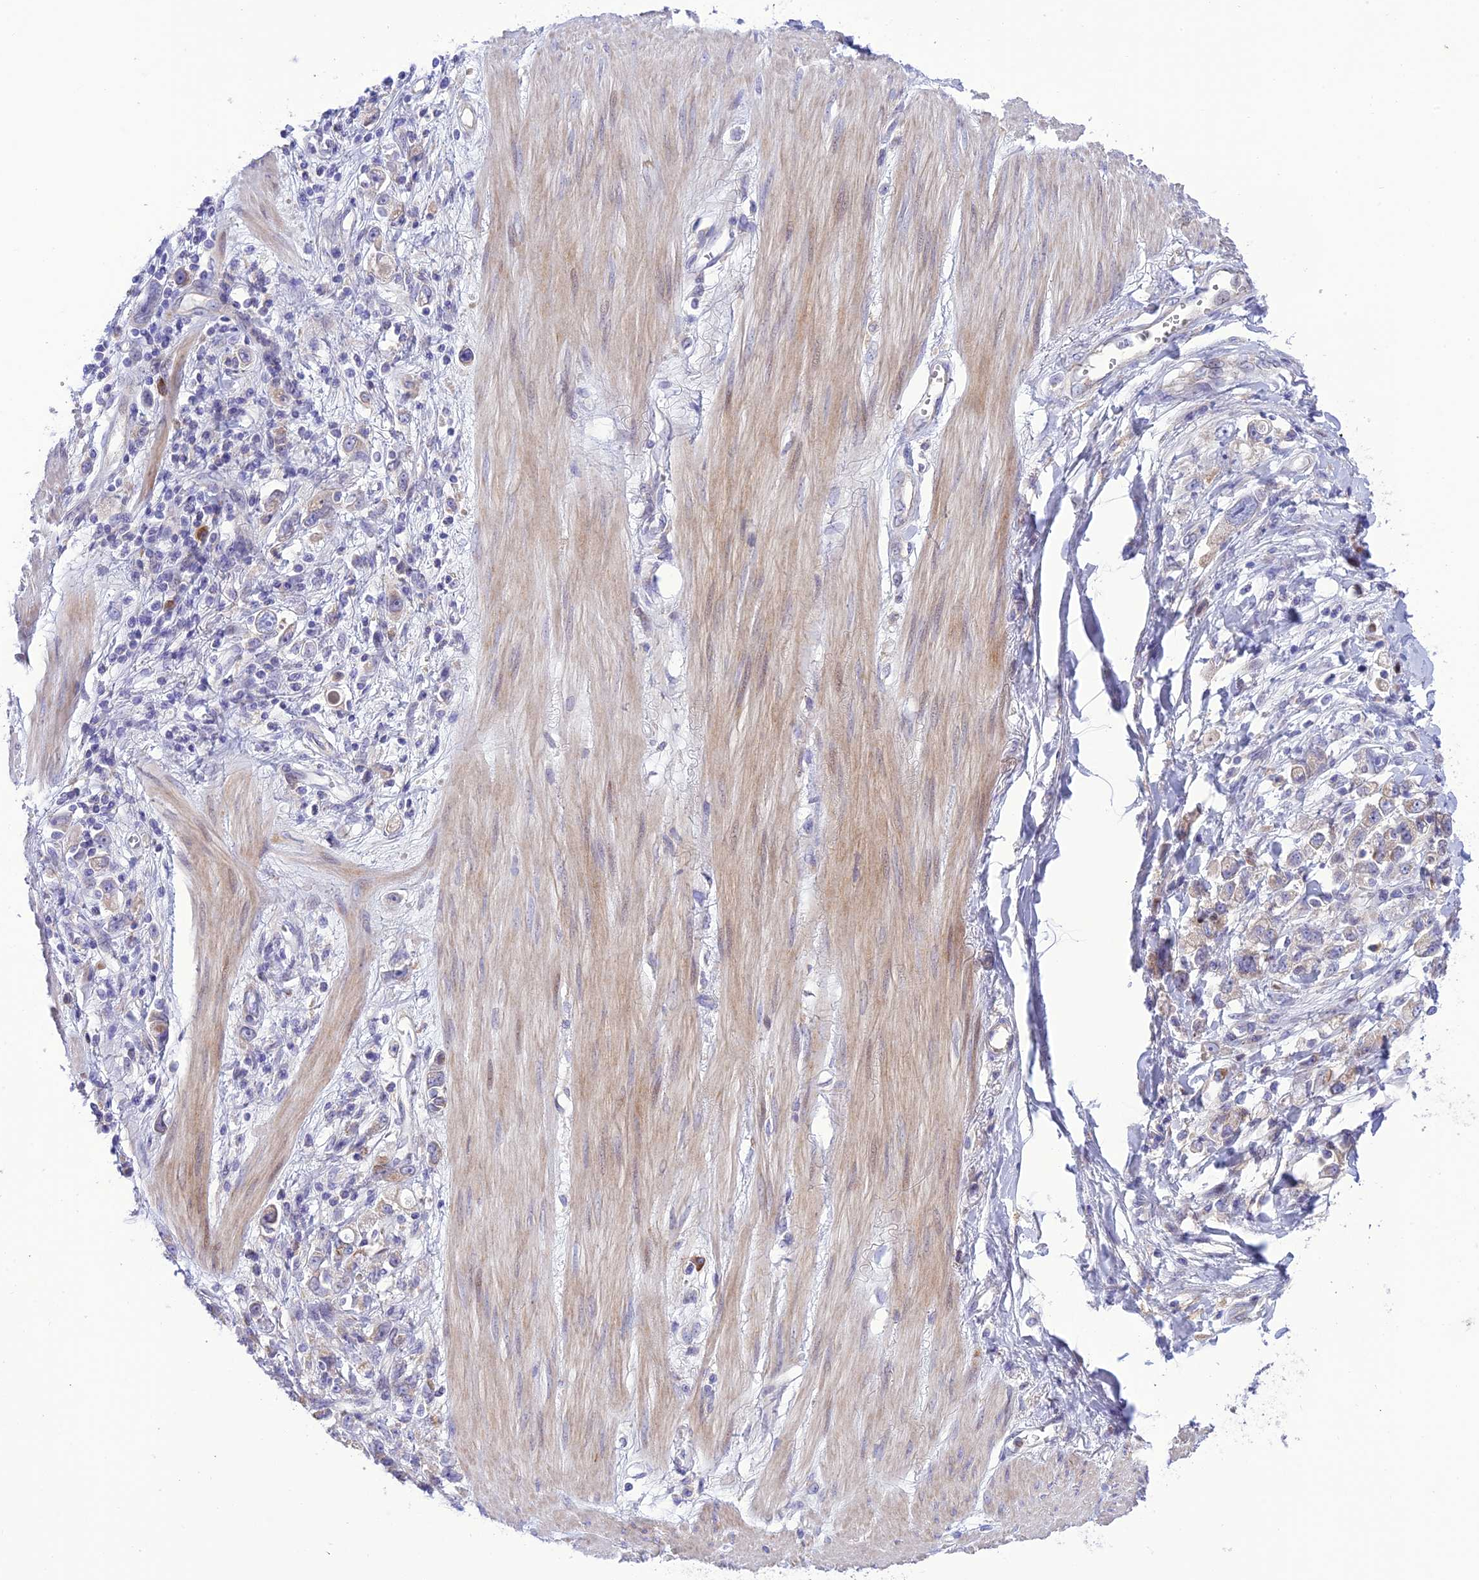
{"staining": {"intensity": "negative", "quantity": "none", "location": "none"}, "tissue": "stomach cancer", "cell_type": "Tumor cells", "image_type": "cancer", "snomed": [{"axis": "morphology", "description": "Adenocarcinoma, NOS"}, {"axis": "topography", "description": "Stomach"}], "caption": "Stomach cancer was stained to show a protein in brown. There is no significant expression in tumor cells.", "gene": "JMY", "patient": {"sex": "female", "age": 76}}